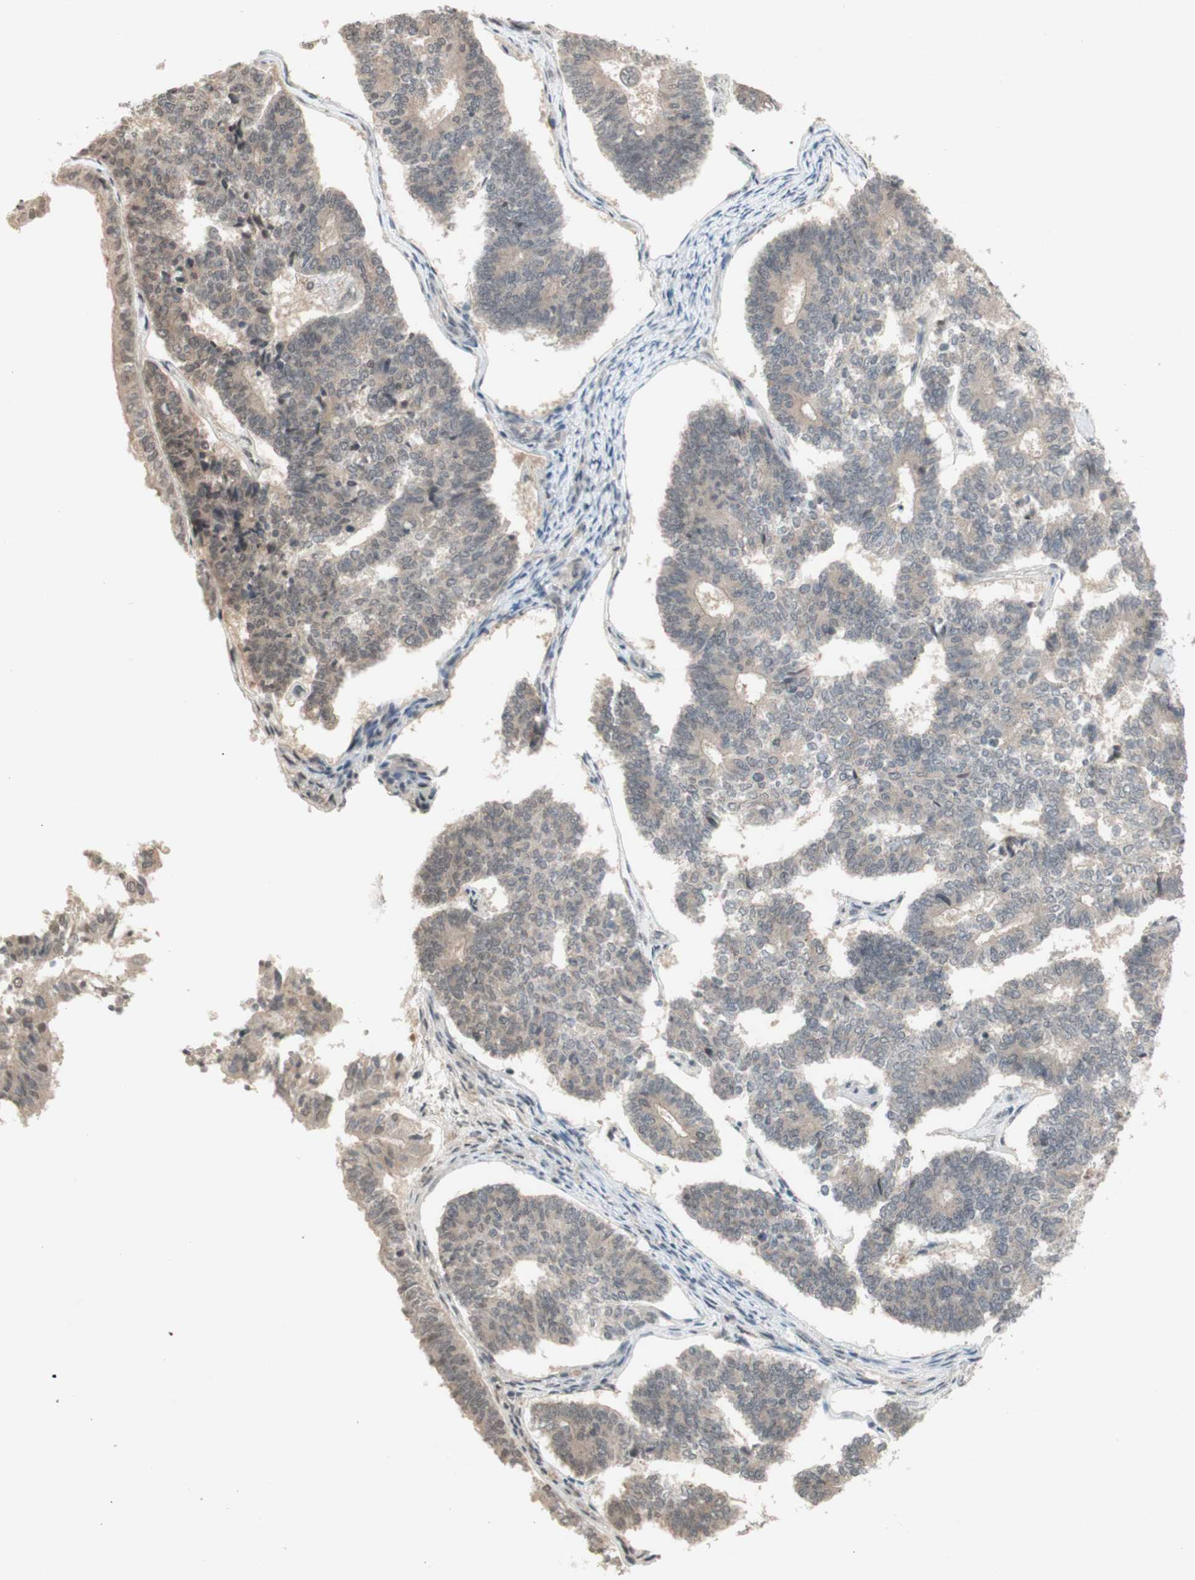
{"staining": {"intensity": "weak", "quantity": ">75%", "location": "cytoplasmic/membranous"}, "tissue": "endometrial cancer", "cell_type": "Tumor cells", "image_type": "cancer", "snomed": [{"axis": "morphology", "description": "Adenocarcinoma, NOS"}, {"axis": "topography", "description": "Endometrium"}], "caption": "Protein expression analysis of adenocarcinoma (endometrial) reveals weak cytoplasmic/membranous positivity in approximately >75% of tumor cells.", "gene": "GLI1", "patient": {"sex": "female", "age": 70}}